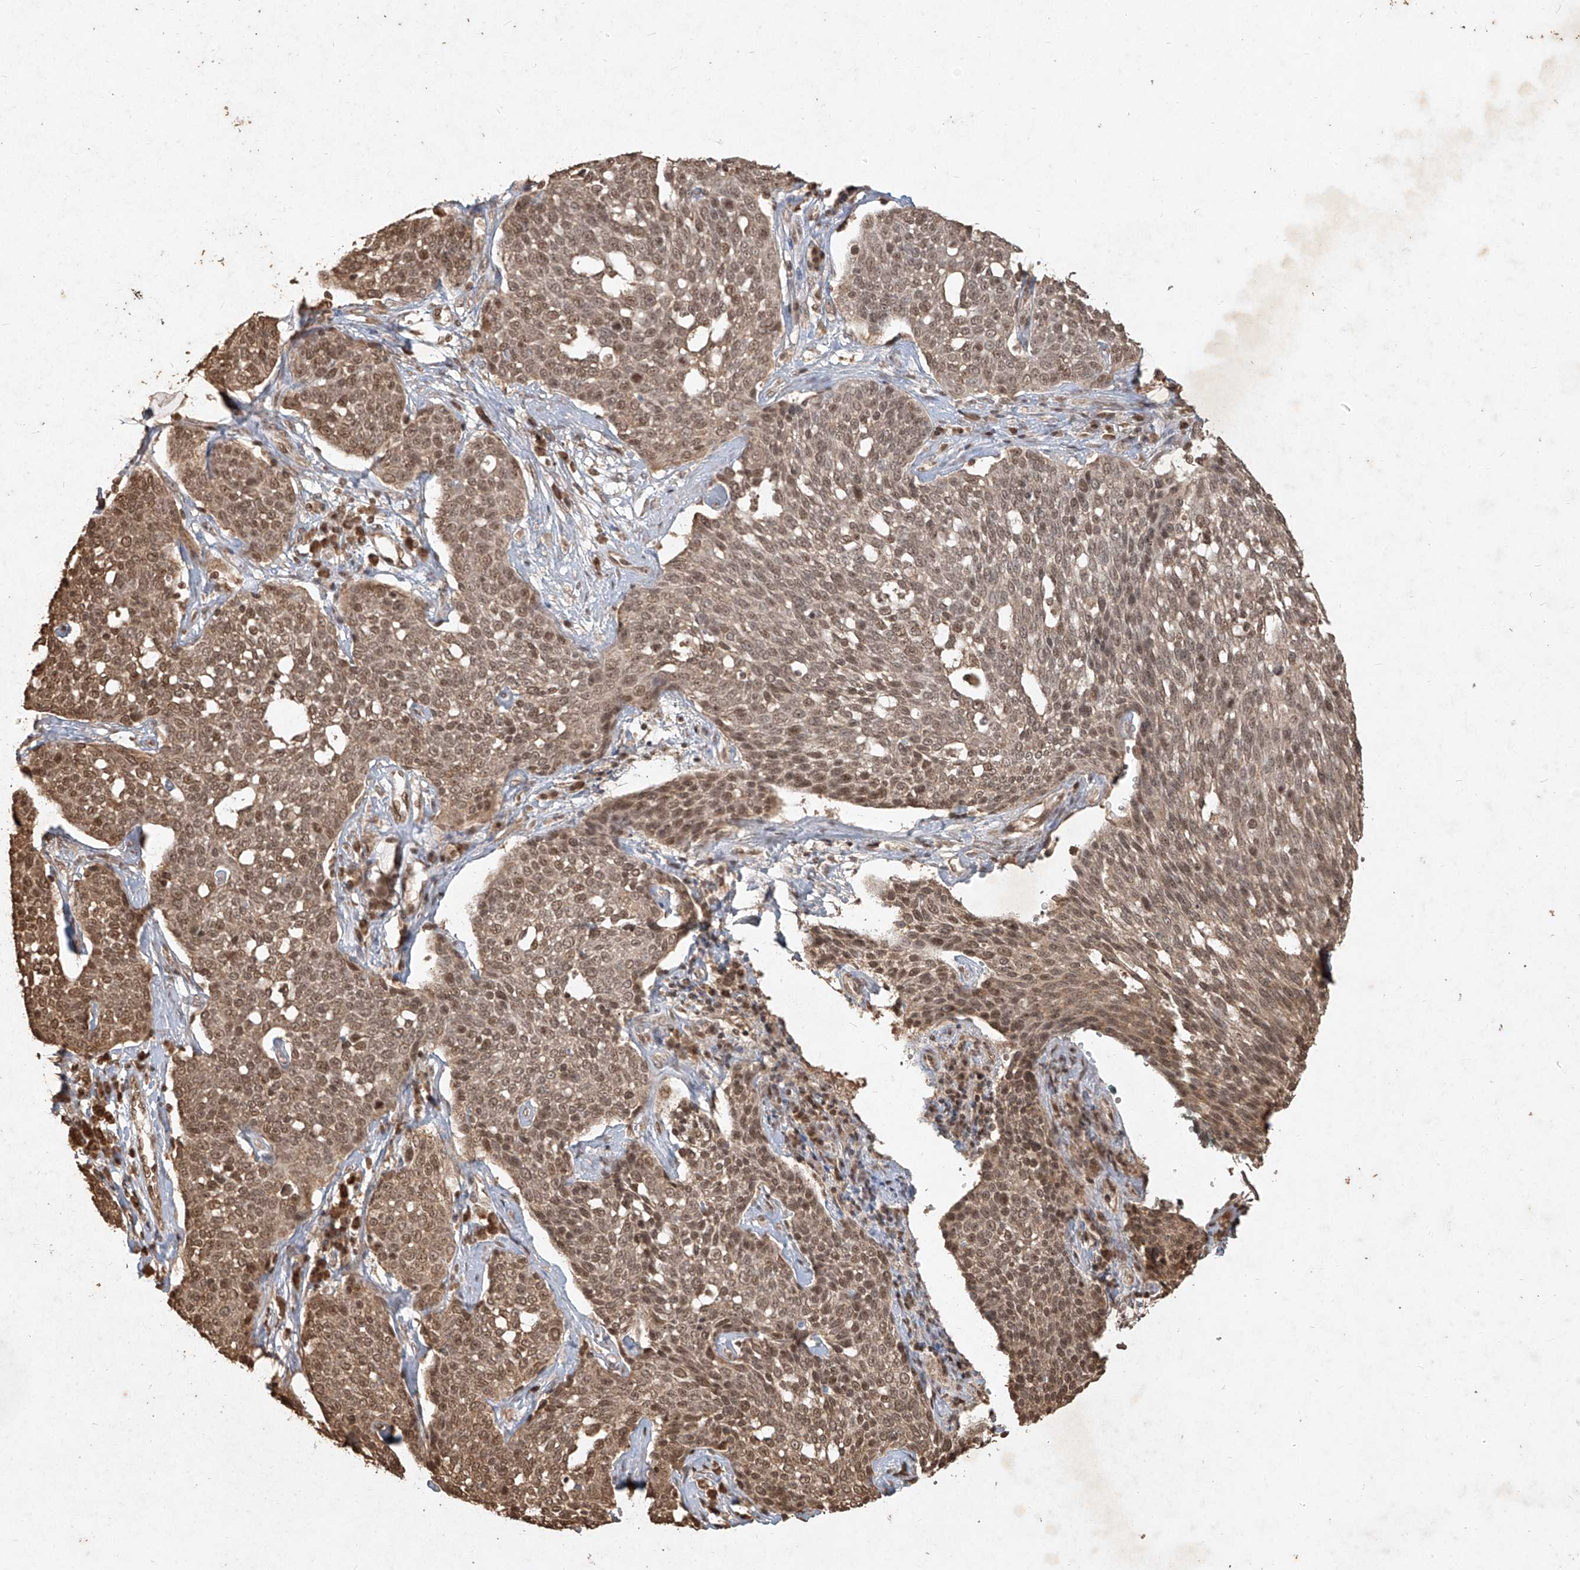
{"staining": {"intensity": "moderate", "quantity": ">75%", "location": "cytoplasmic/membranous,nuclear"}, "tissue": "cervical cancer", "cell_type": "Tumor cells", "image_type": "cancer", "snomed": [{"axis": "morphology", "description": "Squamous cell carcinoma, NOS"}, {"axis": "topography", "description": "Cervix"}], "caption": "A high-resolution histopathology image shows immunohistochemistry (IHC) staining of cervical cancer, which demonstrates moderate cytoplasmic/membranous and nuclear staining in about >75% of tumor cells.", "gene": "UBE2K", "patient": {"sex": "female", "age": 34}}